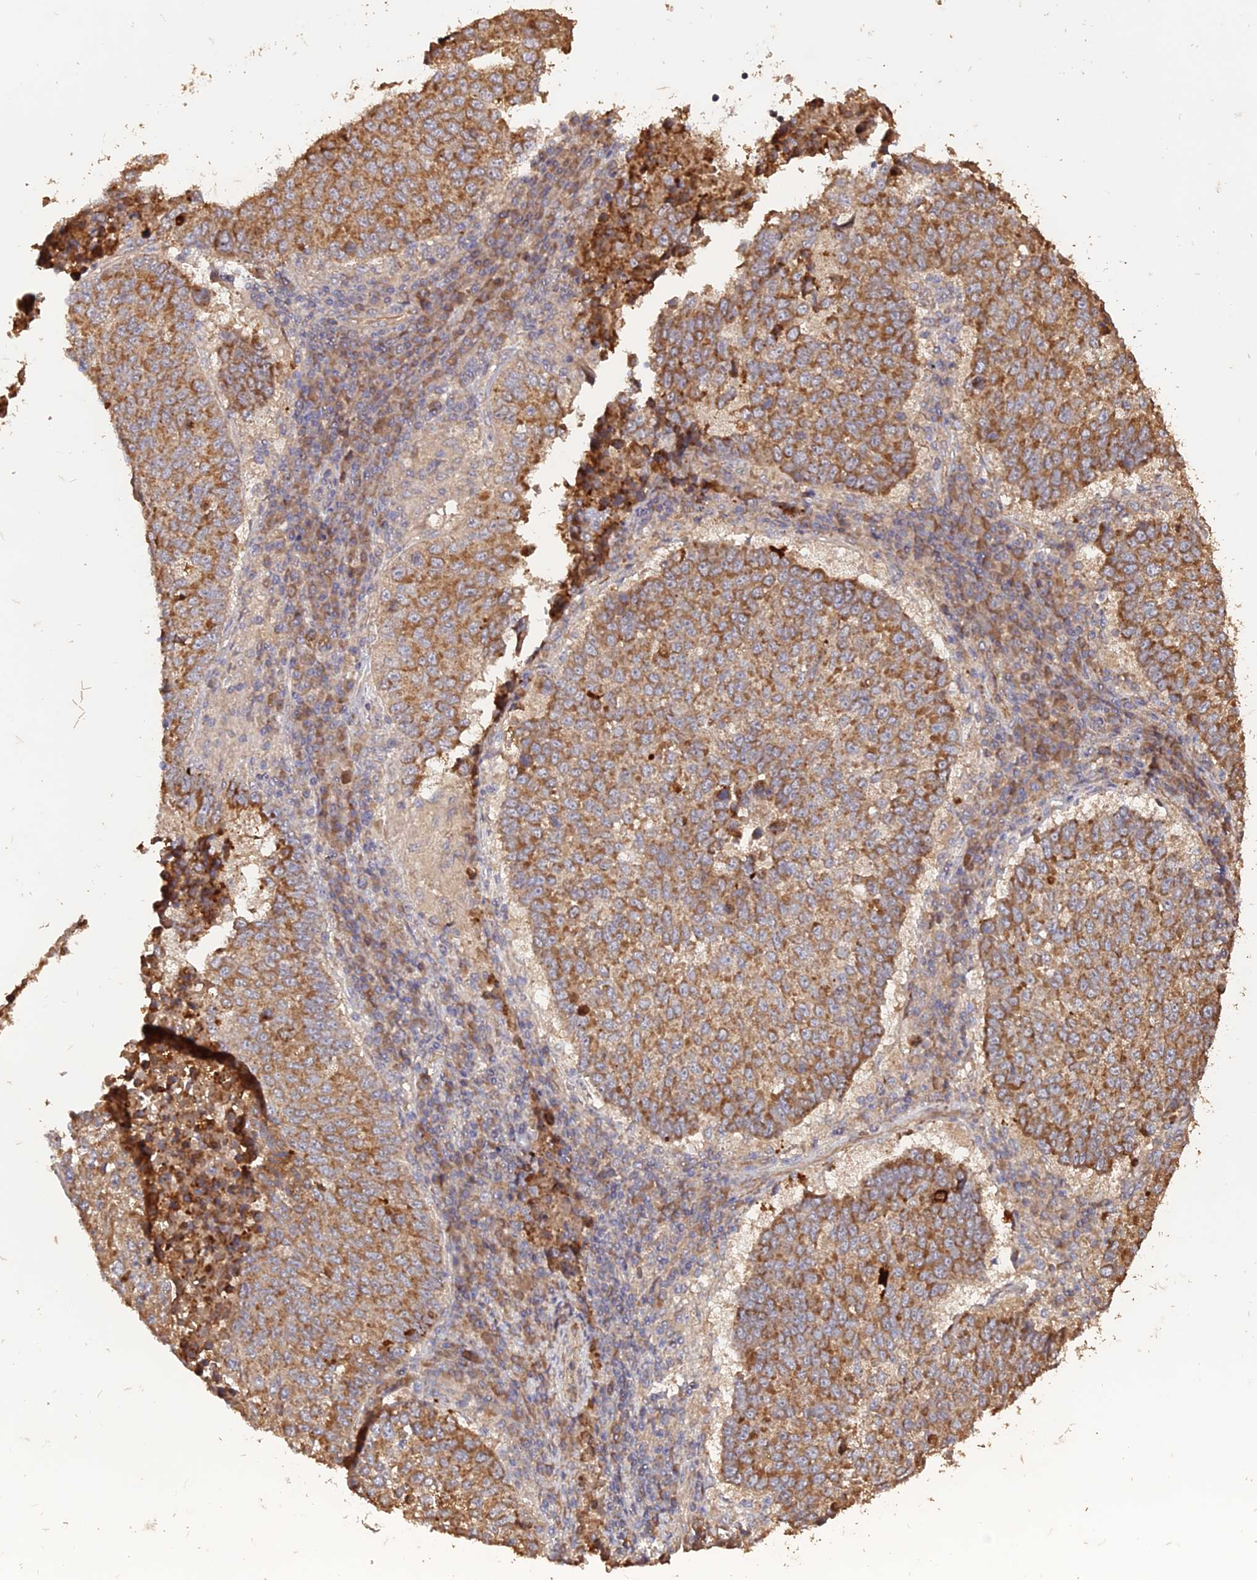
{"staining": {"intensity": "moderate", "quantity": ">75%", "location": "cytoplasmic/membranous"}, "tissue": "lung cancer", "cell_type": "Tumor cells", "image_type": "cancer", "snomed": [{"axis": "morphology", "description": "Squamous cell carcinoma, NOS"}, {"axis": "topography", "description": "Lung"}], "caption": "Immunohistochemical staining of lung cancer (squamous cell carcinoma) reveals moderate cytoplasmic/membranous protein staining in approximately >75% of tumor cells. (IHC, brightfield microscopy, high magnification).", "gene": "LAYN", "patient": {"sex": "male", "age": 73}}